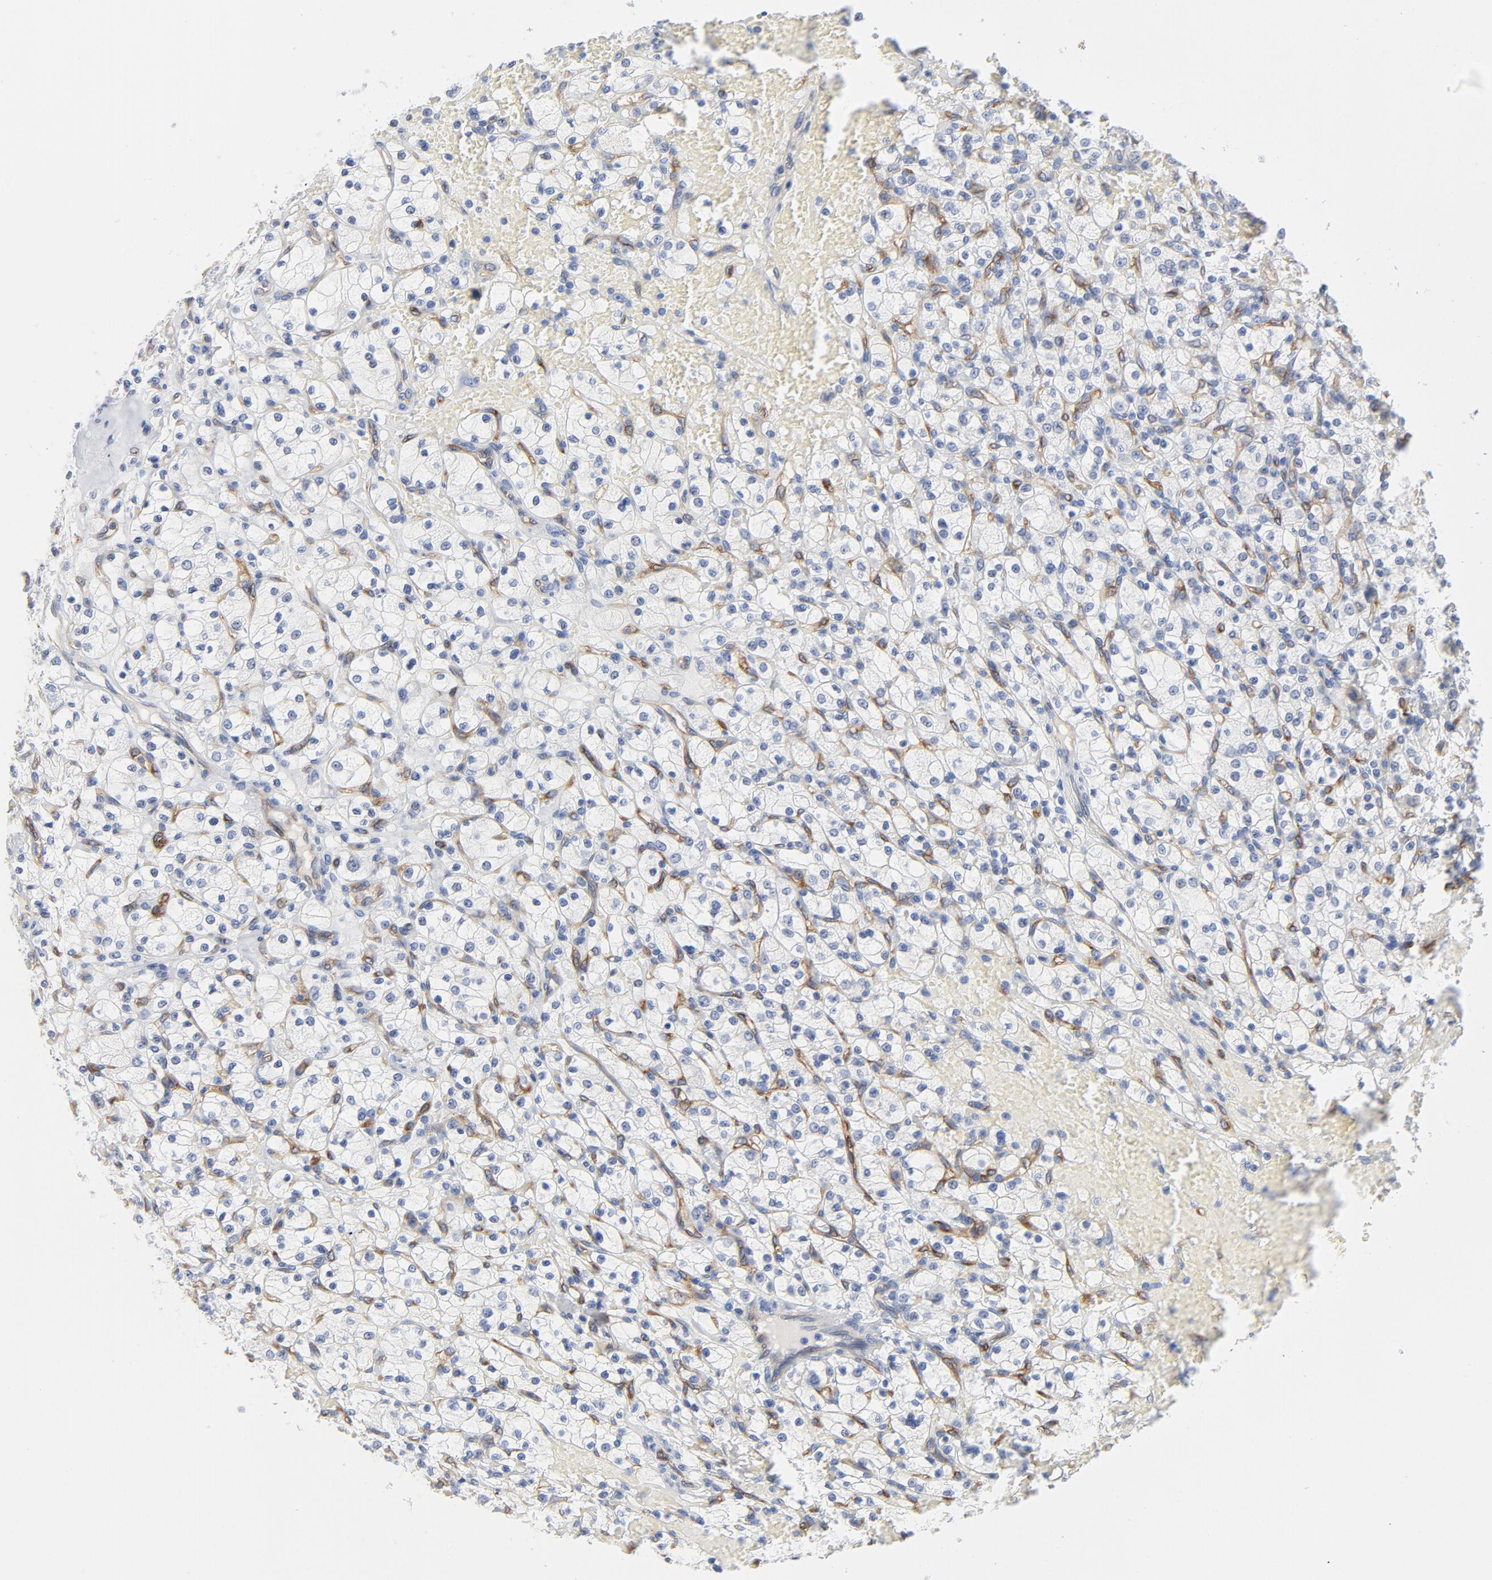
{"staining": {"intensity": "negative", "quantity": "none", "location": "none"}, "tissue": "renal cancer", "cell_type": "Tumor cells", "image_type": "cancer", "snomed": [{"axis": "morphology", "description": "Adenocarcinoma, NOS"}, {"axis": "topography", "description": "Kidney"}], "caption": "Immunohistochemistry (IHC) photomicrograph of neoplastic tissue: human renal cancer stained with DAB exhibits no significant protein staining in tumor cells.", "gene": "SHANK3", "patient": {"sex": "female", "age": 83}}